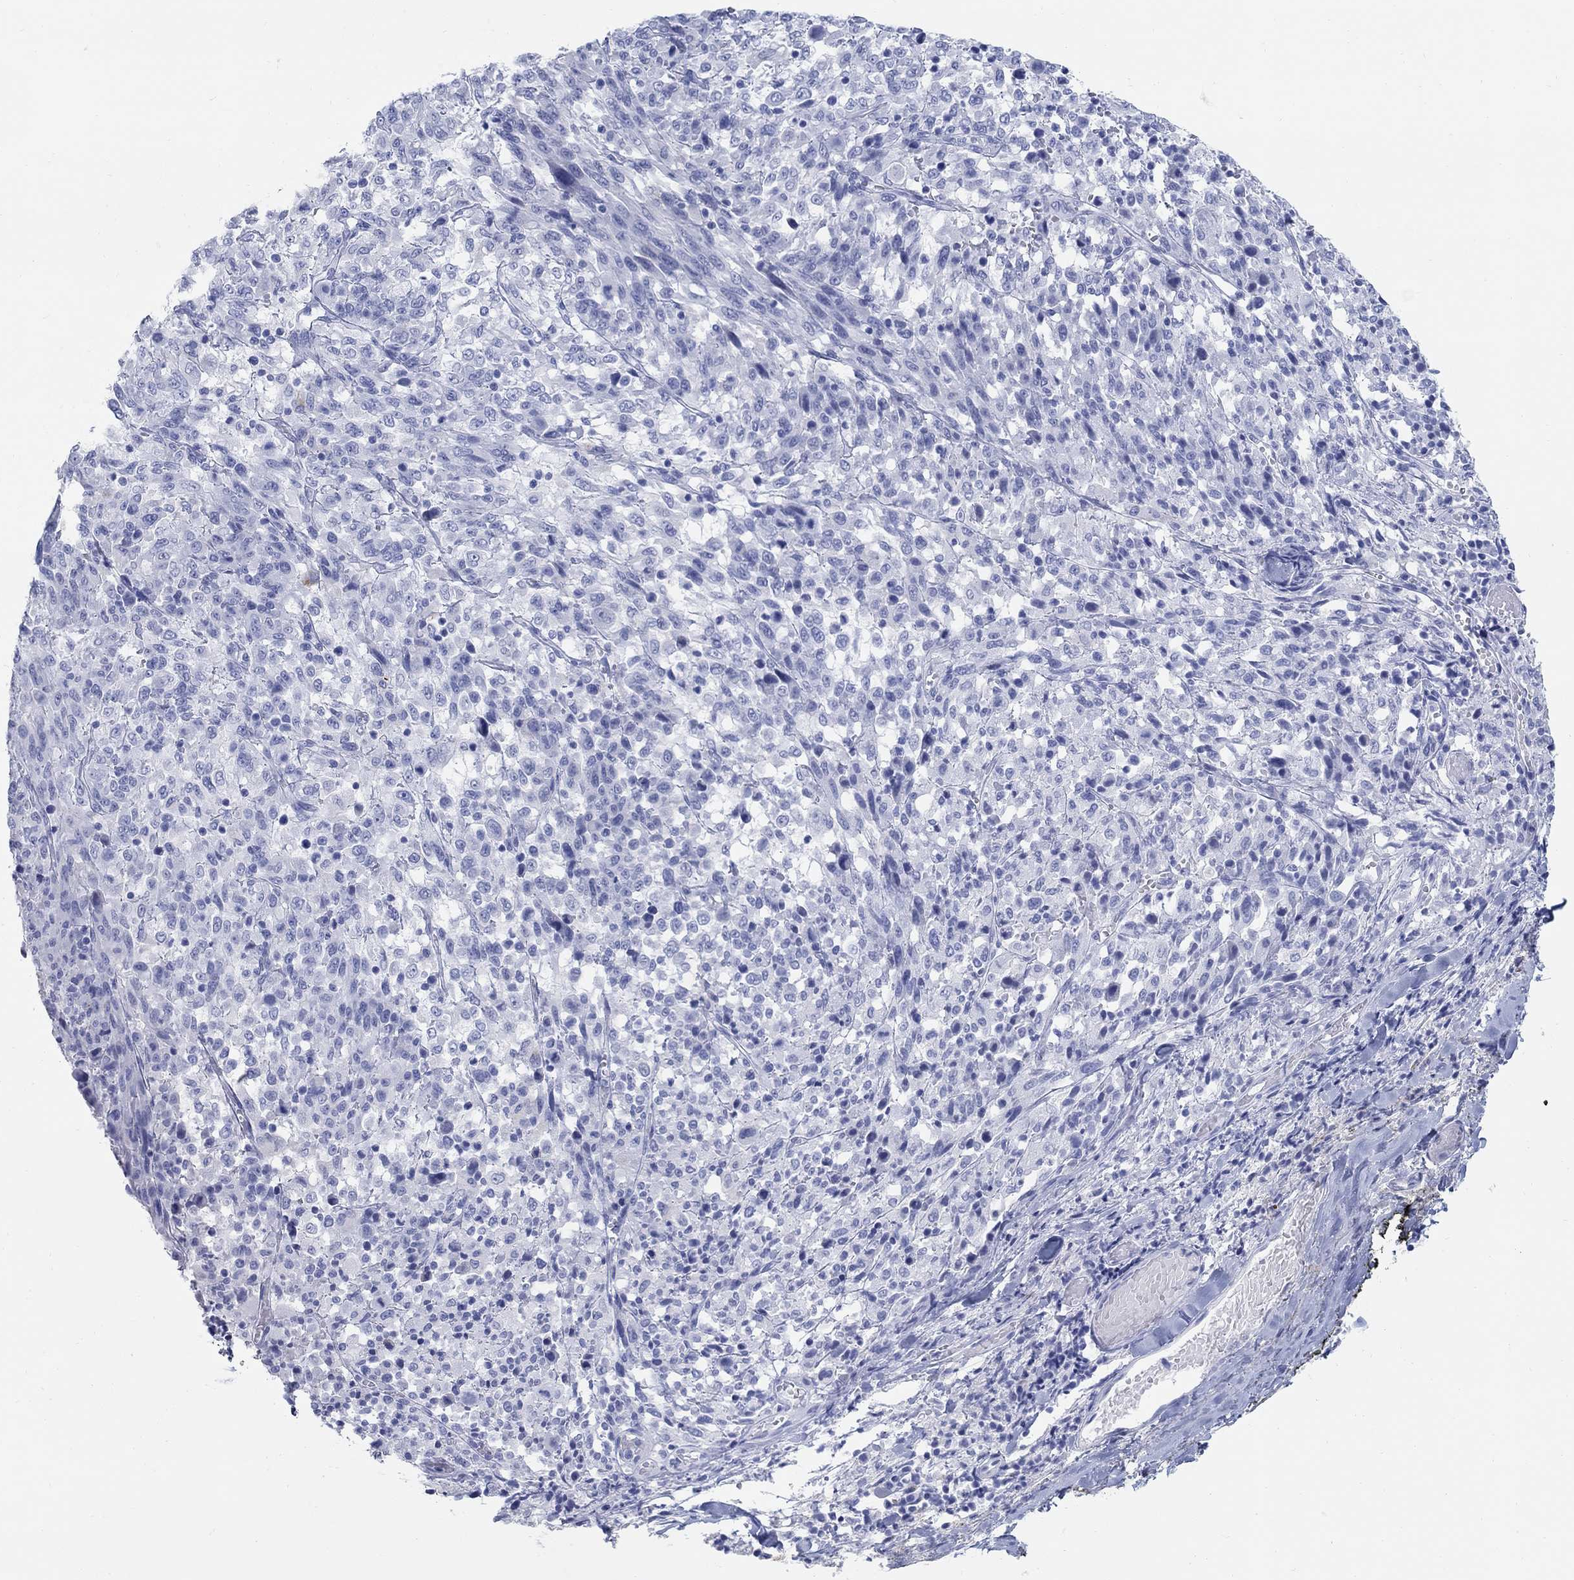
{"staining": {"intensity": "negative", "quantity": "none", "location": "none"}, "tissue": "melanoma", "cell_type": "Tumor cells", "image_type": "cancer", "snomed": [{"axis": "morphology", "description": "Malignant melanoma, NOS"}, {"axis": "topography", "description": "Skin"}], "caption": "Human melanoma stained for a protein using IHC demonstrates no expression in tumor cells.", "gene": "AKR1C2", "patient": {"sex": "female", "age": 91}}